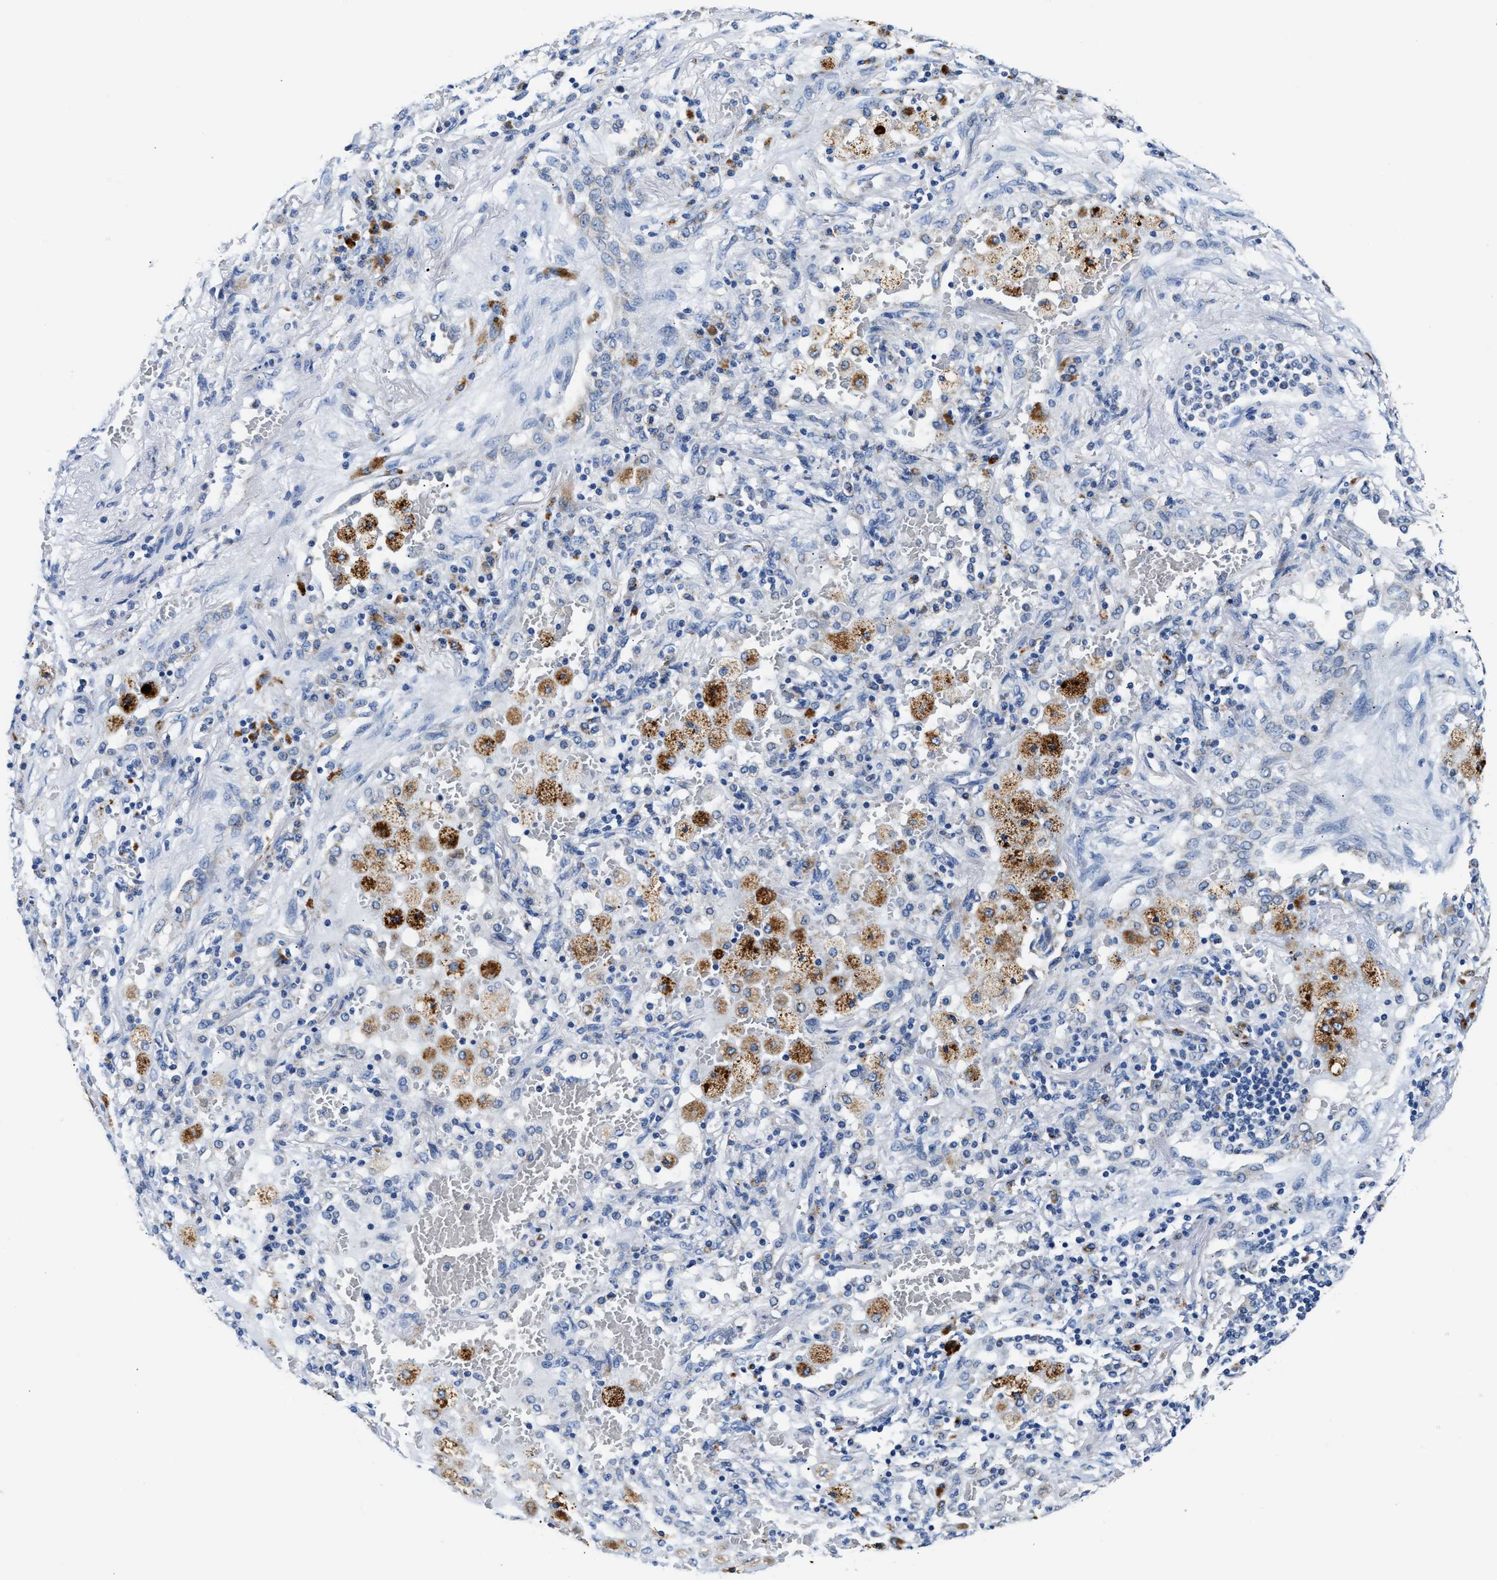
{"staining": {"intensity": "negative", "quantity": "none", "location": "none"}, "tissue": "lung cancer", "cell_type": "Tumor cells", "image_type": "cancer", "snomed": [{"axis": "morphology", "description": "Squamous cell carcinoma, NOS"}, {"axis": "topography", "description": "Lung"}], "caption": "The micrograph displays no staining of tumor cells in lung cancer.", "gene": "ACADVL", "patient": {"sex": "male", "age": 61}}